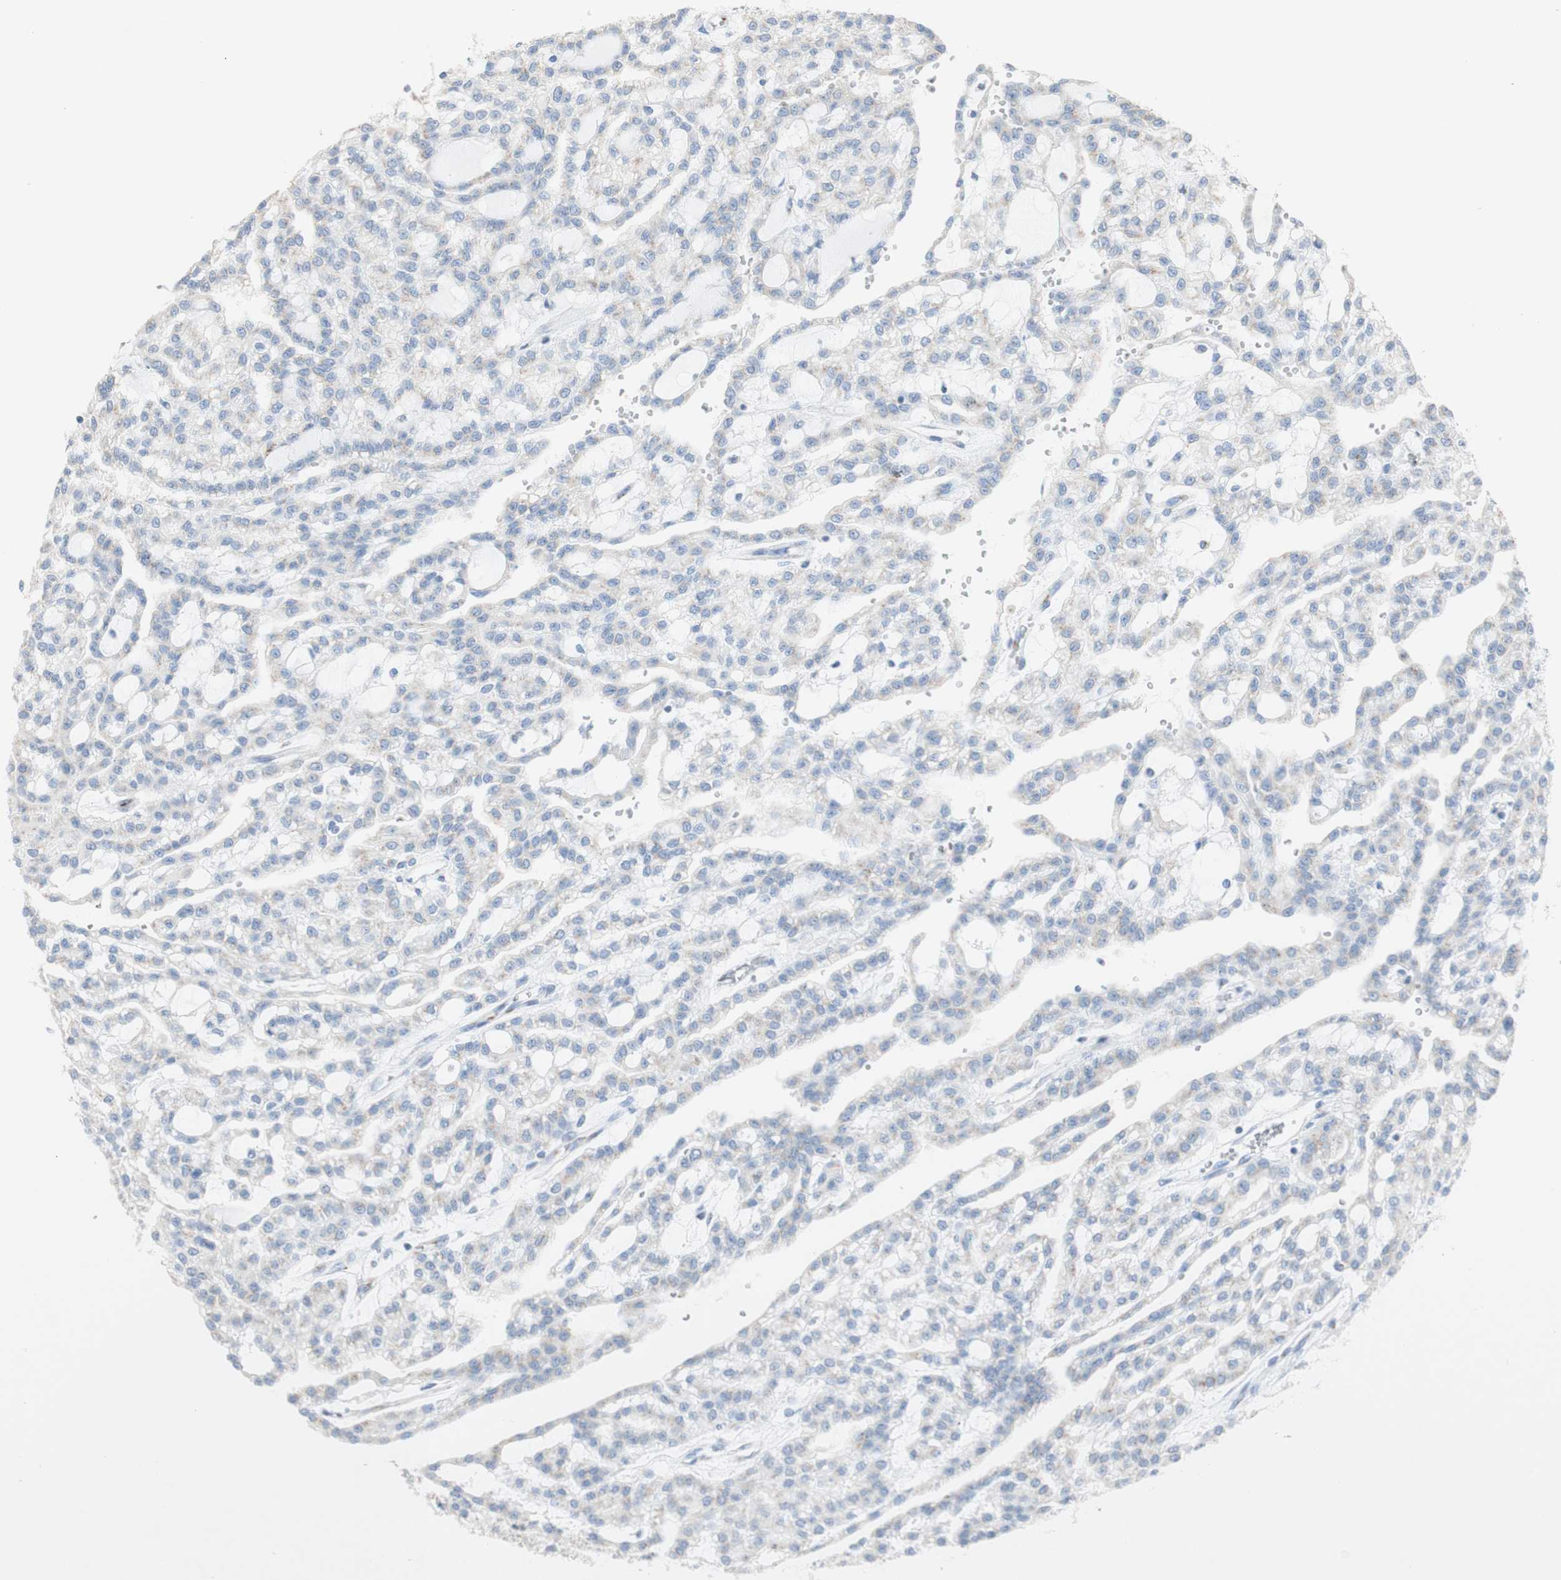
{"staining": {"intensity": "weak", "quantity": "<25%", "location": "cytoplasmic/membranous"}, "tissue": "renal cancer", "cell_type": "Tumor cells", "image_type": "cancer", "snomed": [{"axis": "morphology", "description": "Adenocarcinoma, NOS"}, {"axis": "topography", "description": "Kidney"}], "caption": "Renal cancer was stained to show a protein in brown. There is no significant staining in tumor cells. (Brightfield microscopy of DAB (3,3'-diaminobenzidine) immunohistochemistry (IHC) at high magnification).", "gene": "MANEA", "patient": {"sex": "male", "age": 63}}